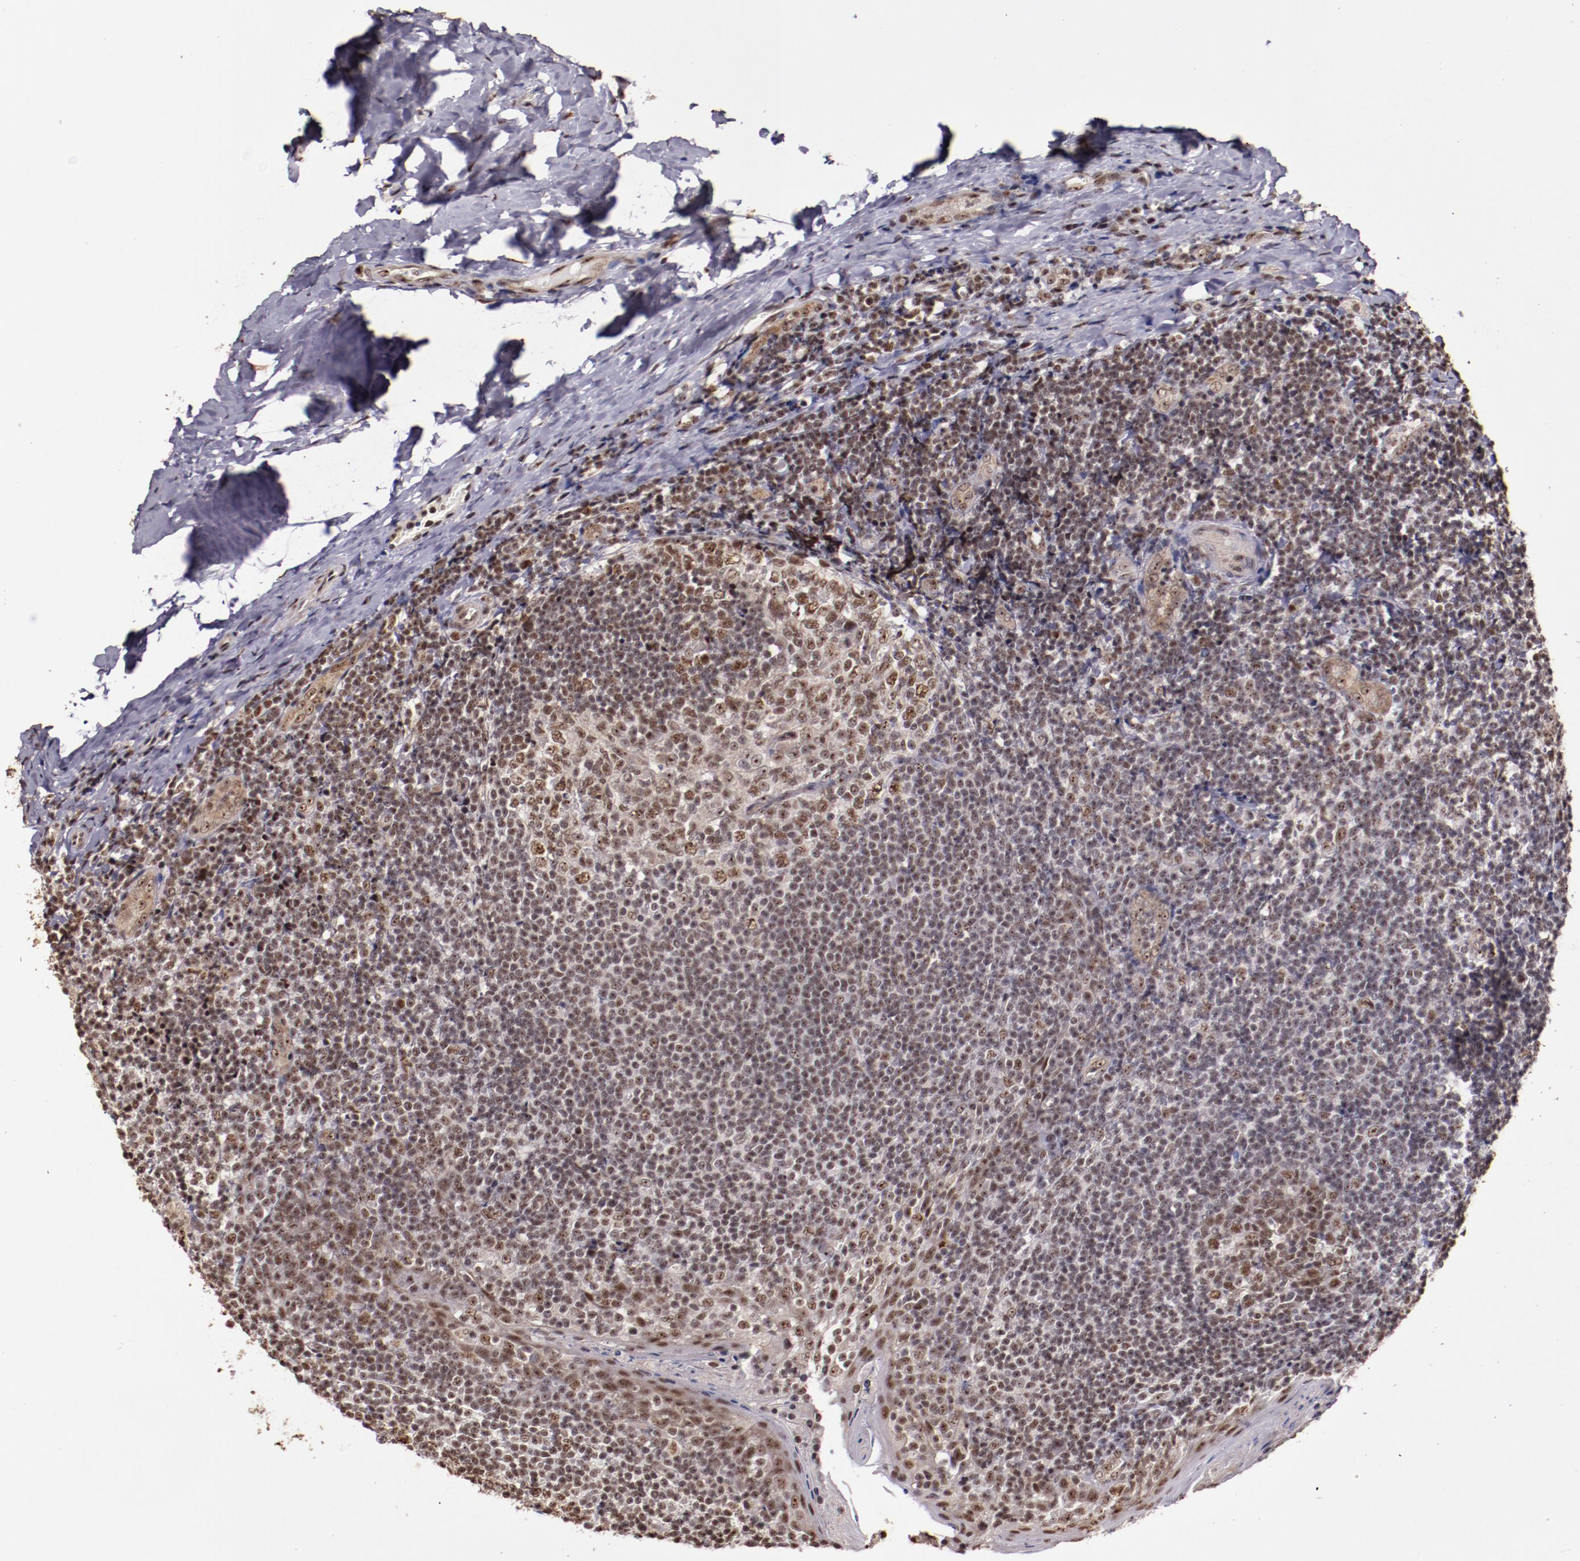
{"staining": {"intensity": "moderate", "quantity": ">75%", "location": "cytoplasmic/membranous,nuclear"}, "tissue": "tonsil", "cell_type": "Germinal center cells", "image_type": "normal", "snomed": [{"axis": "morphology", "description": "Normal tissue, NOS"}, {"axis": "topography", "description": "Tonsil"}], "caption": "Protein expression analysis of unremarkable tonsil displays moderate cytoplasmic/membranous,nuclear expression in about >75% of germinal center cells. (IHC, brightfield microscopy, high magnification).", "gene": "CECR2", "patient": {"sex": "male", "age": 31}}